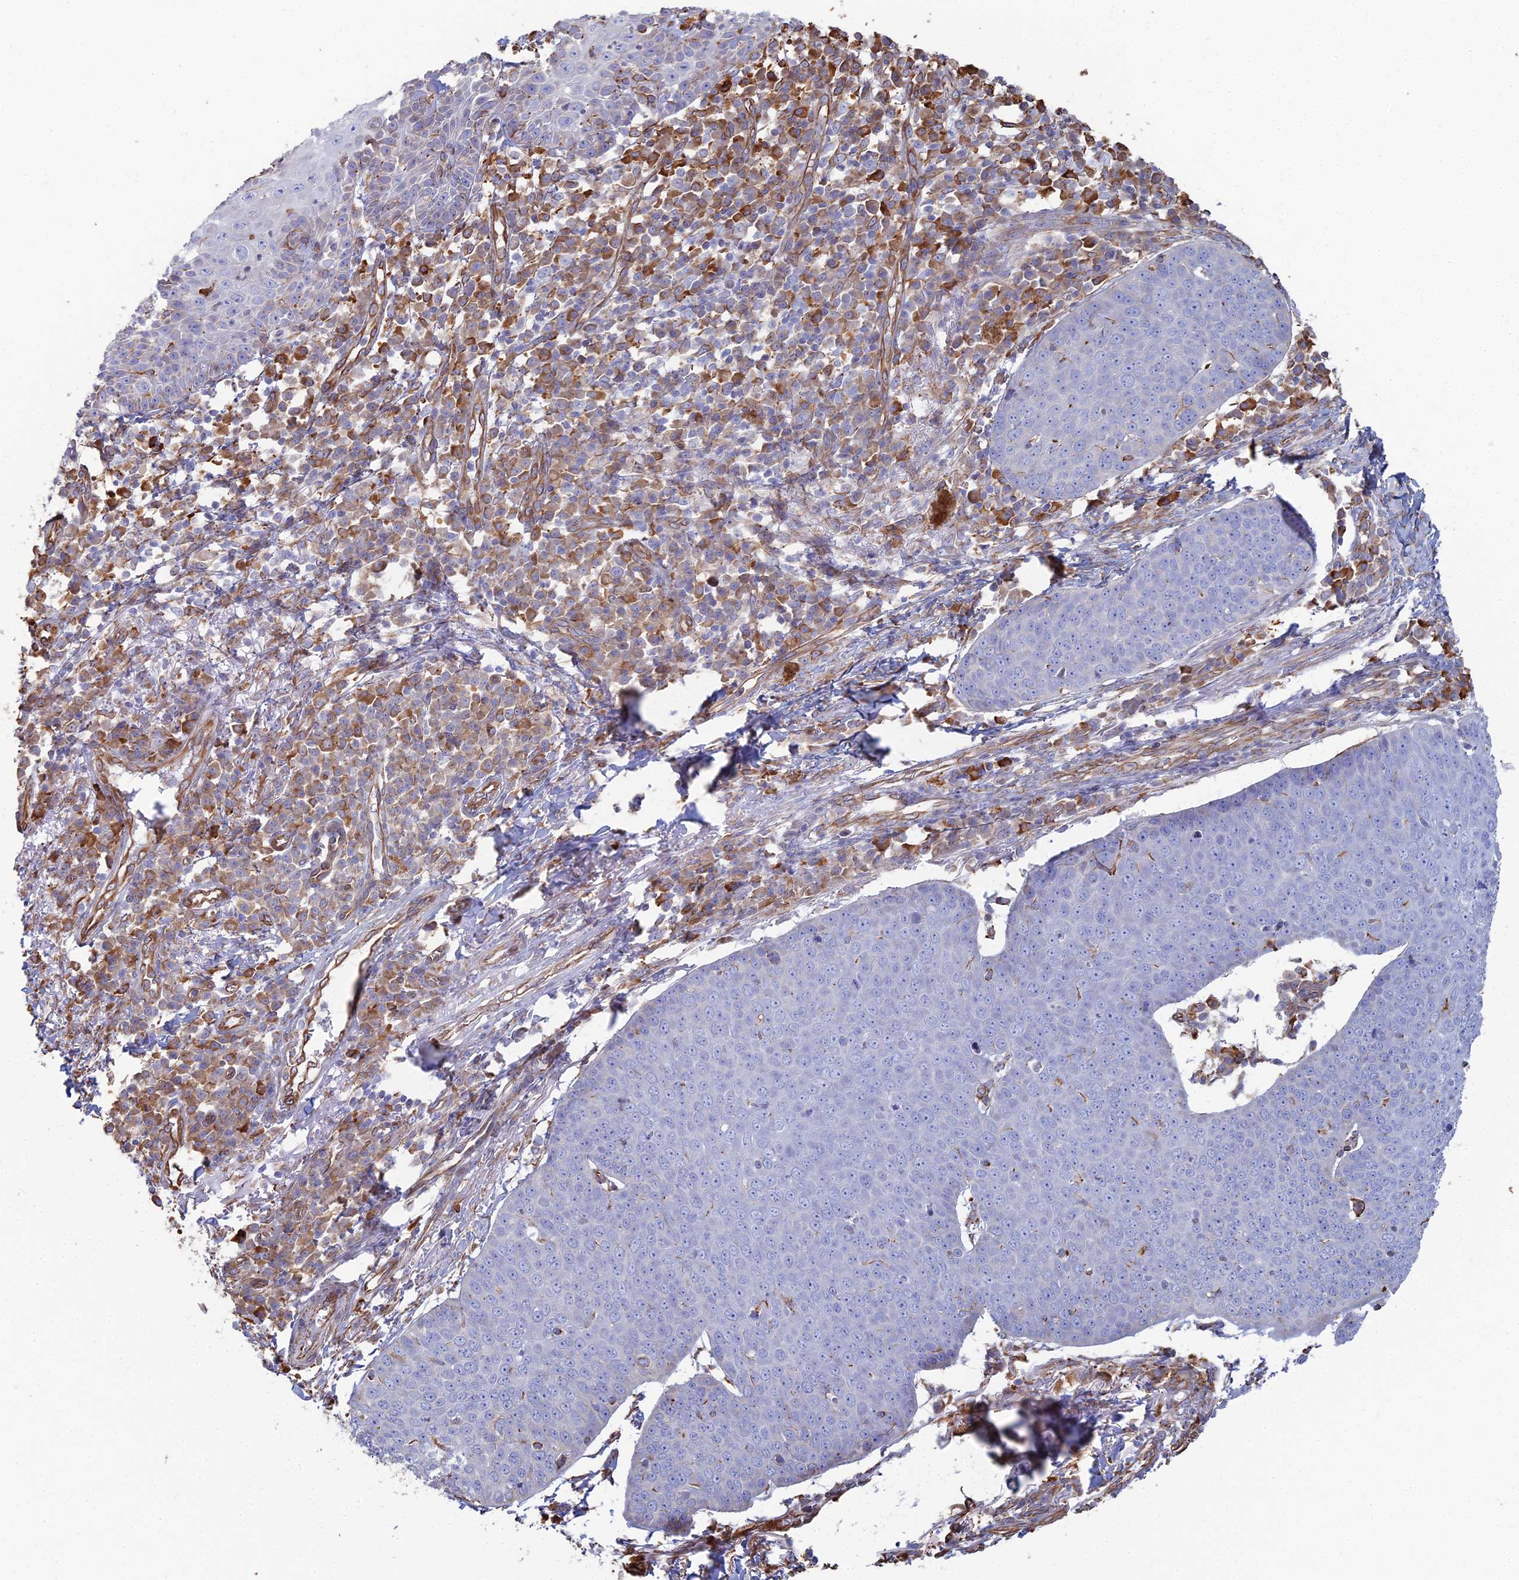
{"staining": {"intensity": "negative", "quantity": "none", "location": "none"}, "tissue": "skin cancer", "cell_type": "Tumor cells", "image_type": "cancer", "snomed": [{"axis": "morphology", "description": "Squamous cell carcinoma, NOS"}, {"axis": "topography", "description": "Skin"}], "caption": "Tumor cells show no significant expression in skin cancer.", "gene": "CLVS2", "patient": {"sex": "male", "age": 71}}